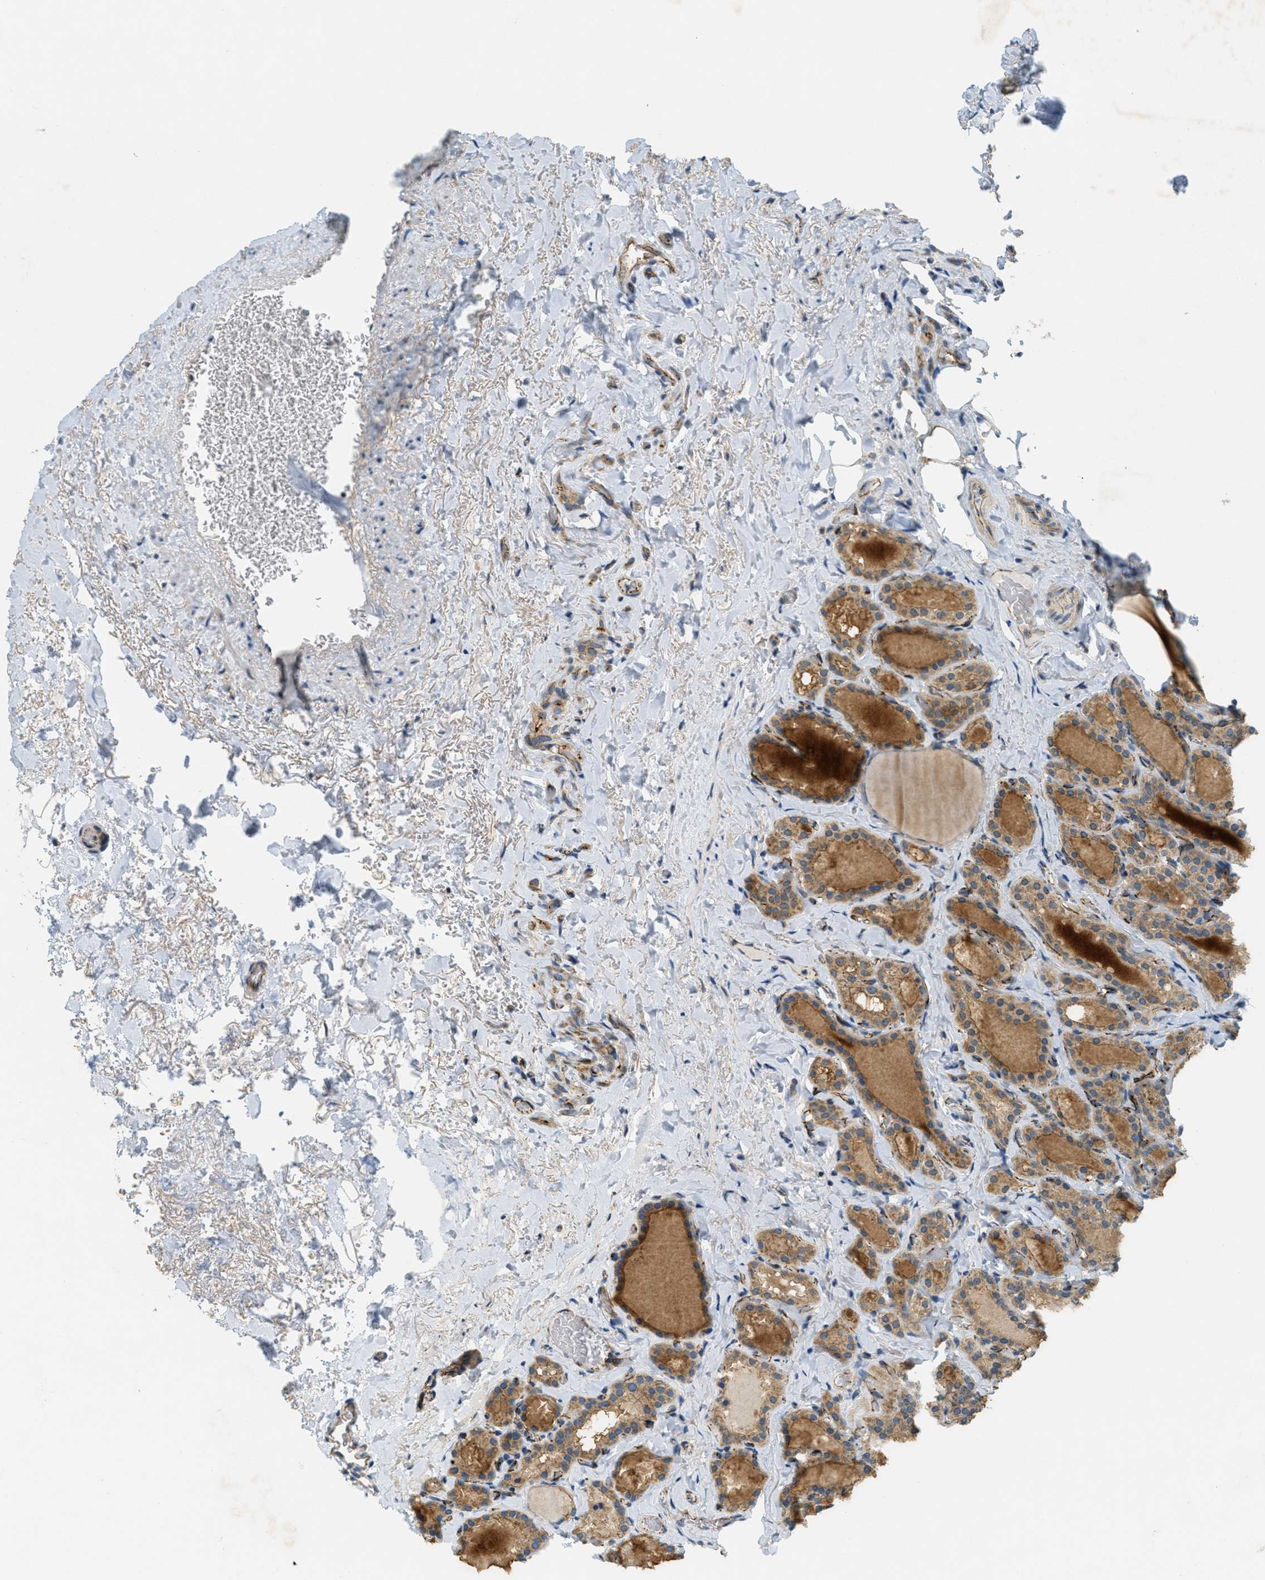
{"staining": {"intensity": "moderate", "quantity": ">75%", "location": "cytoplasmic/membranous"}, "tissue": "parathyroid gland", "cell_type": "Glandular cells", "image_type": "normal", "snomed": [{"axis": "morphology", "description": "Normal tissue, NOS"}, {"axis": "morphology", "description": "Adenoma, NOS"}, {"axis": "topography", "description": "Parathyroid gland"}], "caption": "Immunohistochemistry (IHC) image of benign parathyroid gland: parathyroid gland stained using immunohistochemistry (IHC) displays medium levels of moderate protein expression localized specifically in the cytoplasmic/membranous of glandular cells, appearing as a cytoplasmic/membranous brown color.", "gene": "JCAD", "patient": {"sex": "female", "age": 58}}